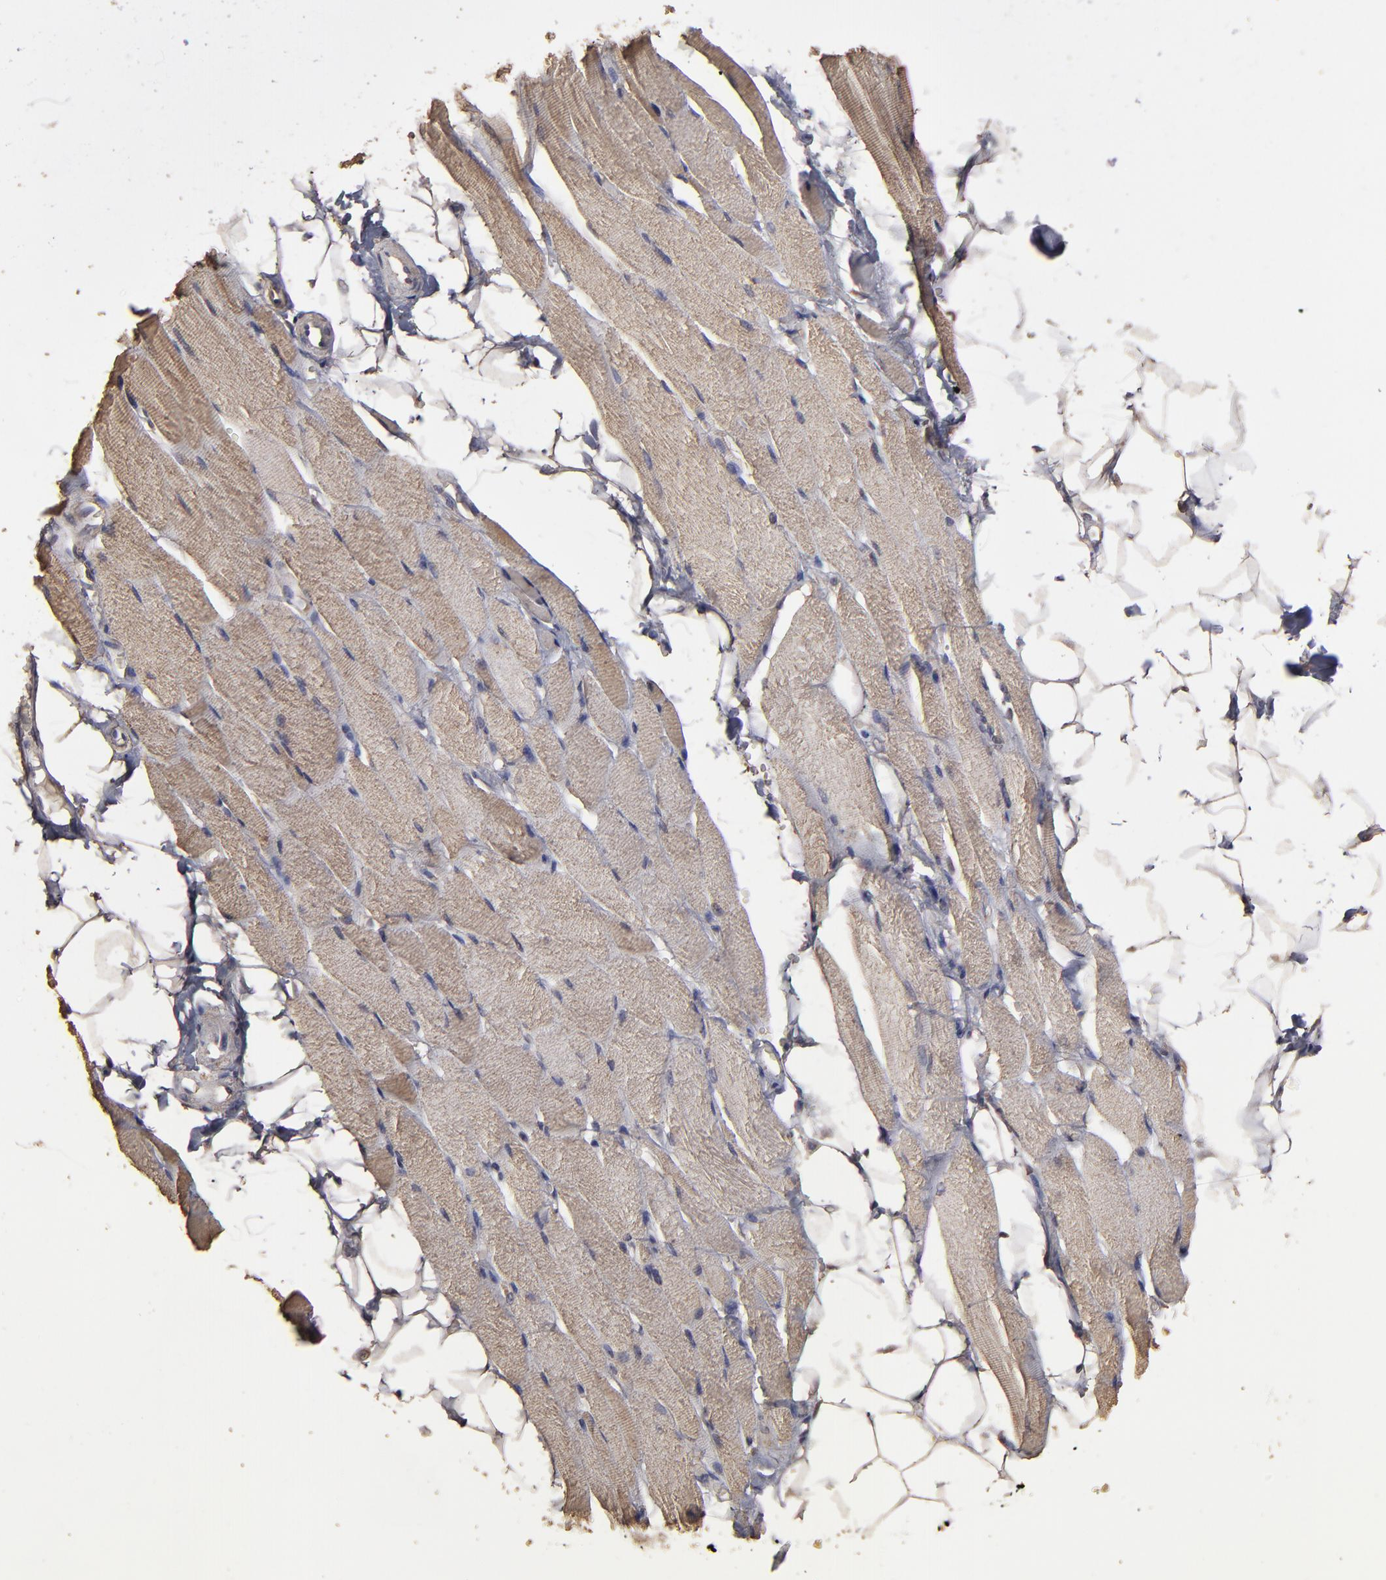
{"staining": {"intensity": "moderate", "quantity": ">75%", "location": "cytoplasmic/membranous"}, "tissue": "skeletal muscle", "cell_type": "Myocytes", "image_type": "normal", "snomed": [{"axis": "morphology", "description": "Normal tissue, NOS"}, {"axis": "topography", "description": "Skeletal muscle"}, {"axis": "topography", "description": "Peripheral nerve tissue"}], "caption": "Benign skeletal muscle shows moderate cytoplasmic/membranous positivity in about >75% of myocytes, visualized by immunohistochemistry.", "gene": "MMP2", "patient": {"sex": "female", "age": 84}}